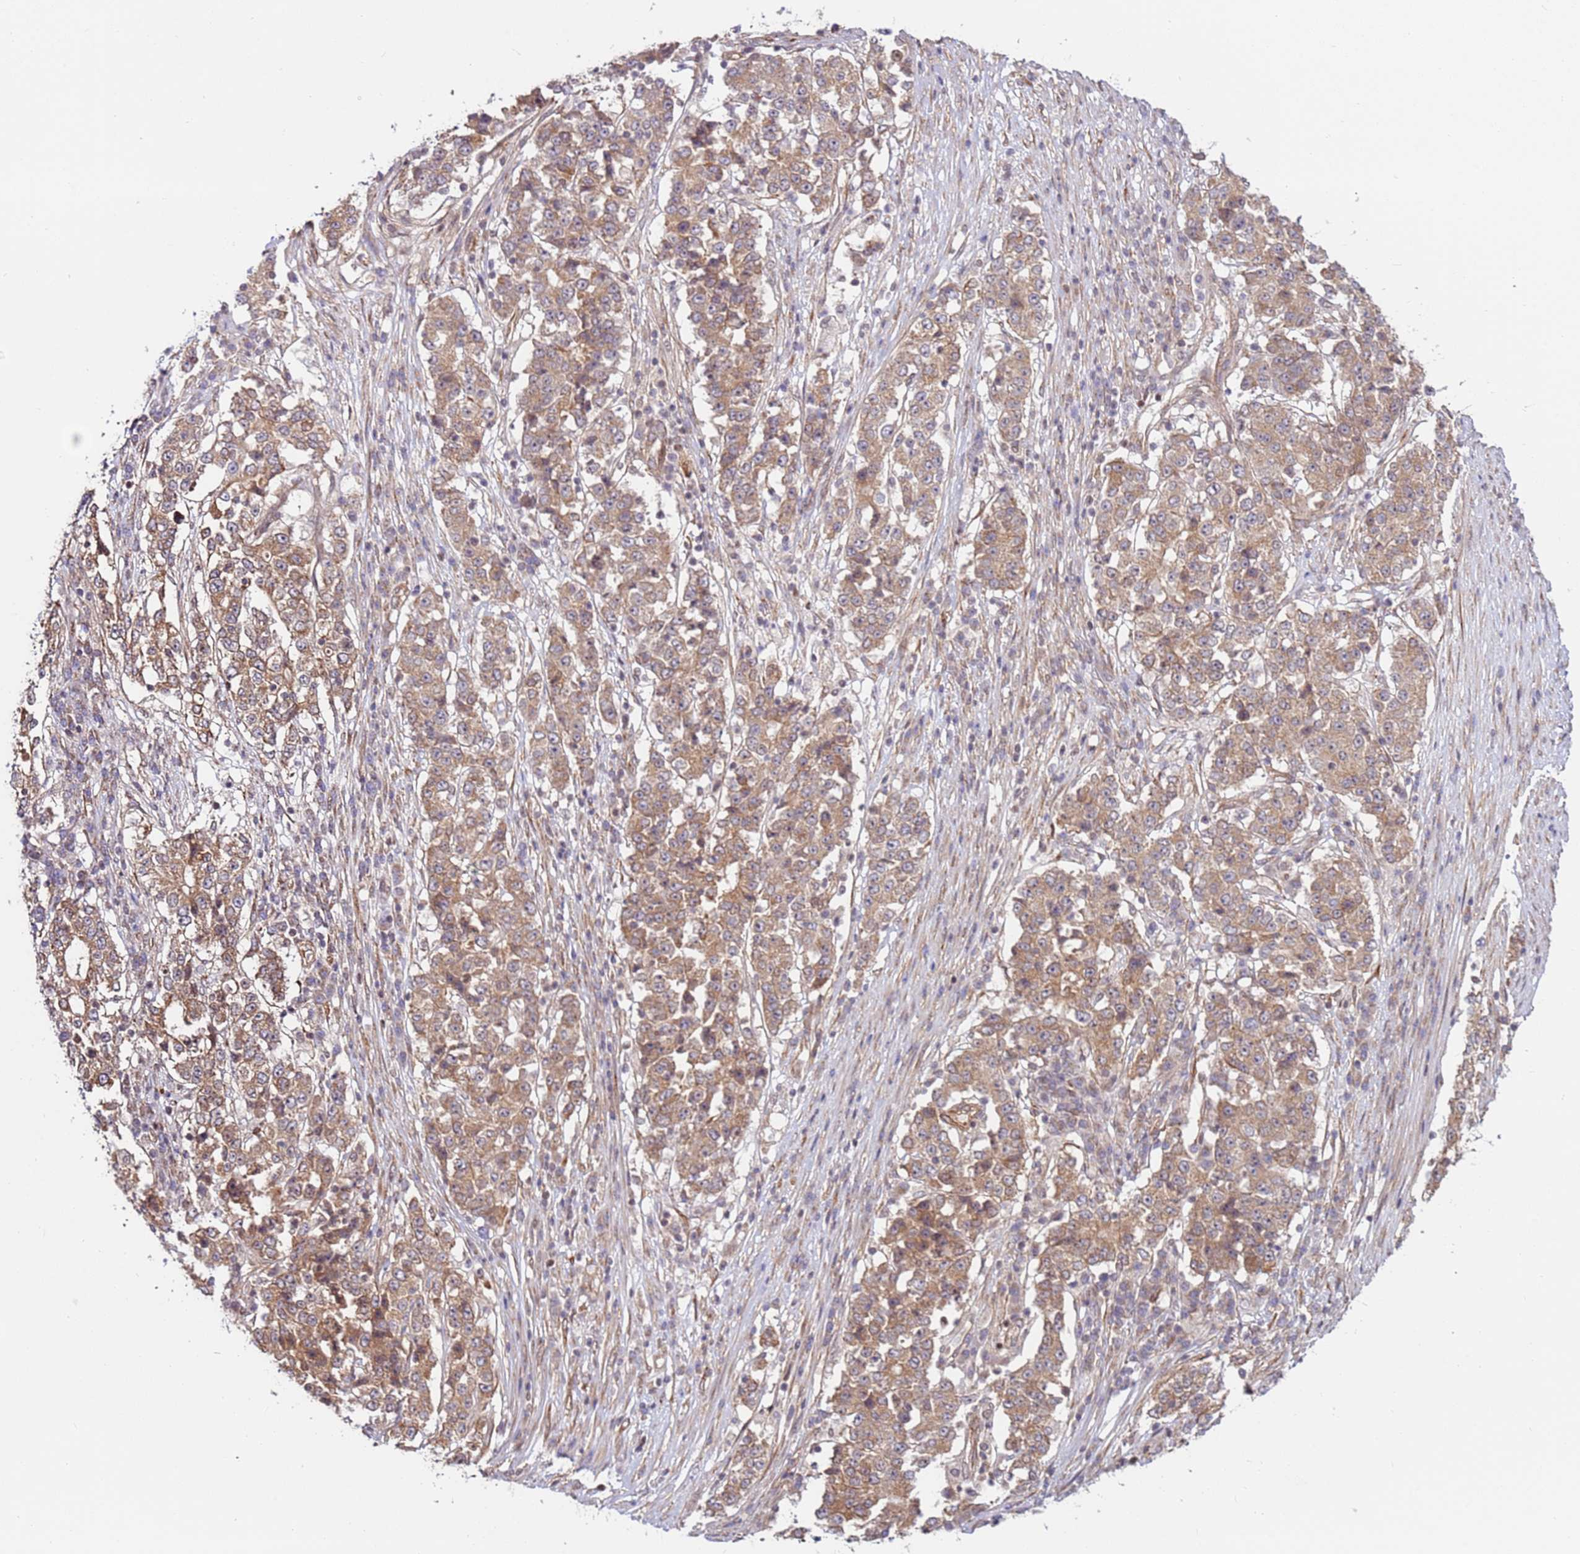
{"staining": {"intensity": "moderate", "quantity": ">75%", "location": "cytoplasmic/membranous"}, "tissue": "stomach cancer", "cell_type": "Tumor cells", "image_type": "cancer", "snomed": [{"axis": "morphology", "description": "Adenocarcinoma, NOS"}, {"axis": "topography", "description": "Stomach"}], "caption": "Adenocarcinoma (stomach) tissue demonstrates moderate cytoplasmic/membranous staining in approximately >75% of tumor cells (IHC, brightfield microscopy, high magnification).", "gene": "DCAF4", "patient": {"sex": "male", "age": 59}}